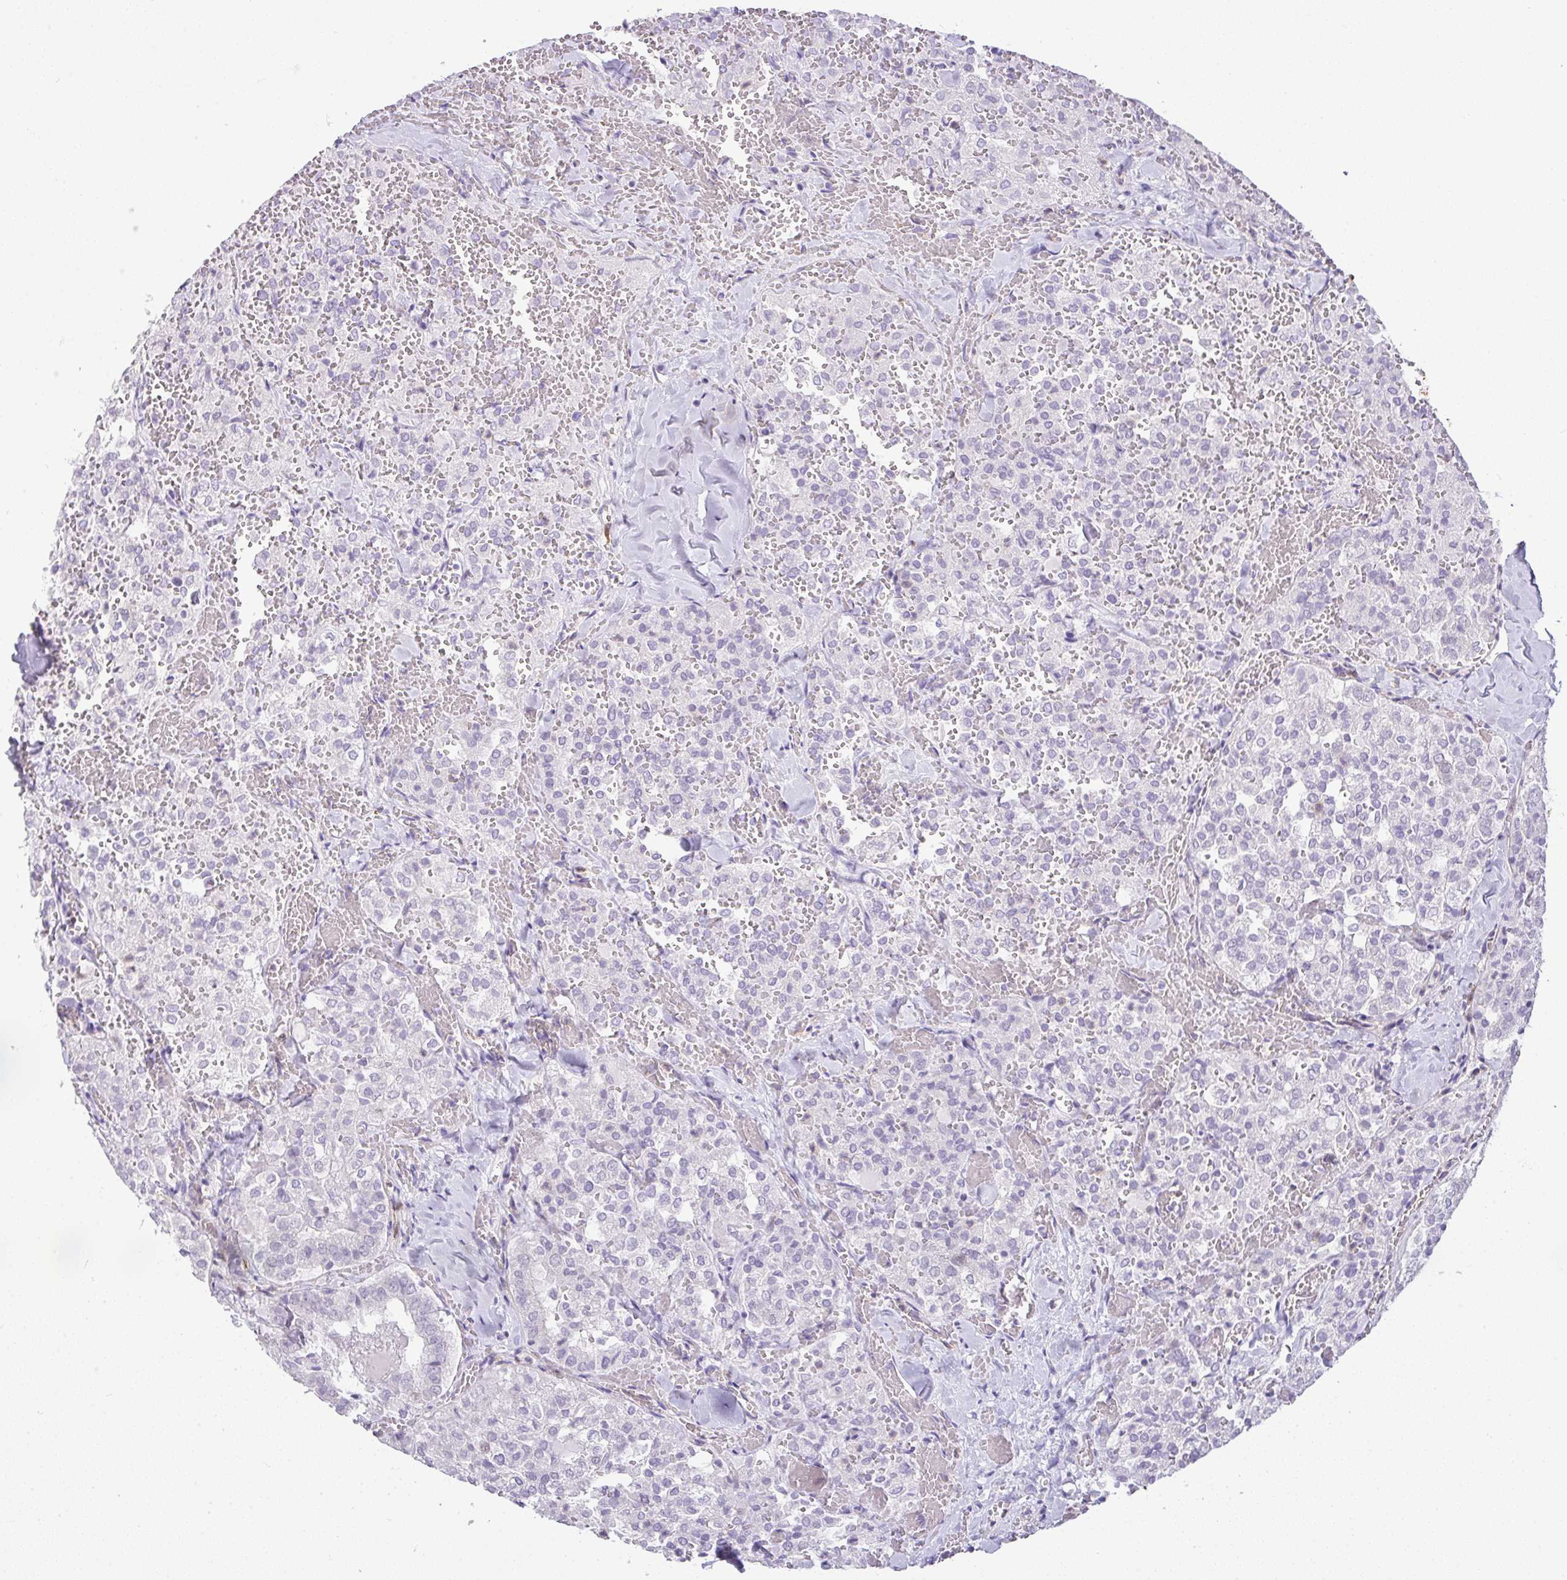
{"staining": {"intensity": "negative", "quantity": "none", "location": "none"}, "tissue": "thyroid cancer", "cell_type": "Tumor cells", "image_type": "cancer", "snomed": [{"axis": "morphology", "description": "Follicular adenoma carcinoma, NOS"}, {"axis": "topography", "description": "Thyroid gland"}], "caption": "An immunohistochemistry (IHC) image of thyroid follicular adenoma carcinoma is shown. There is no staining in tumor cells of thyroid follicular adenoma carcinoma.", "gene": "LIPE", "patient": {"sex": "male", "age": 75}}